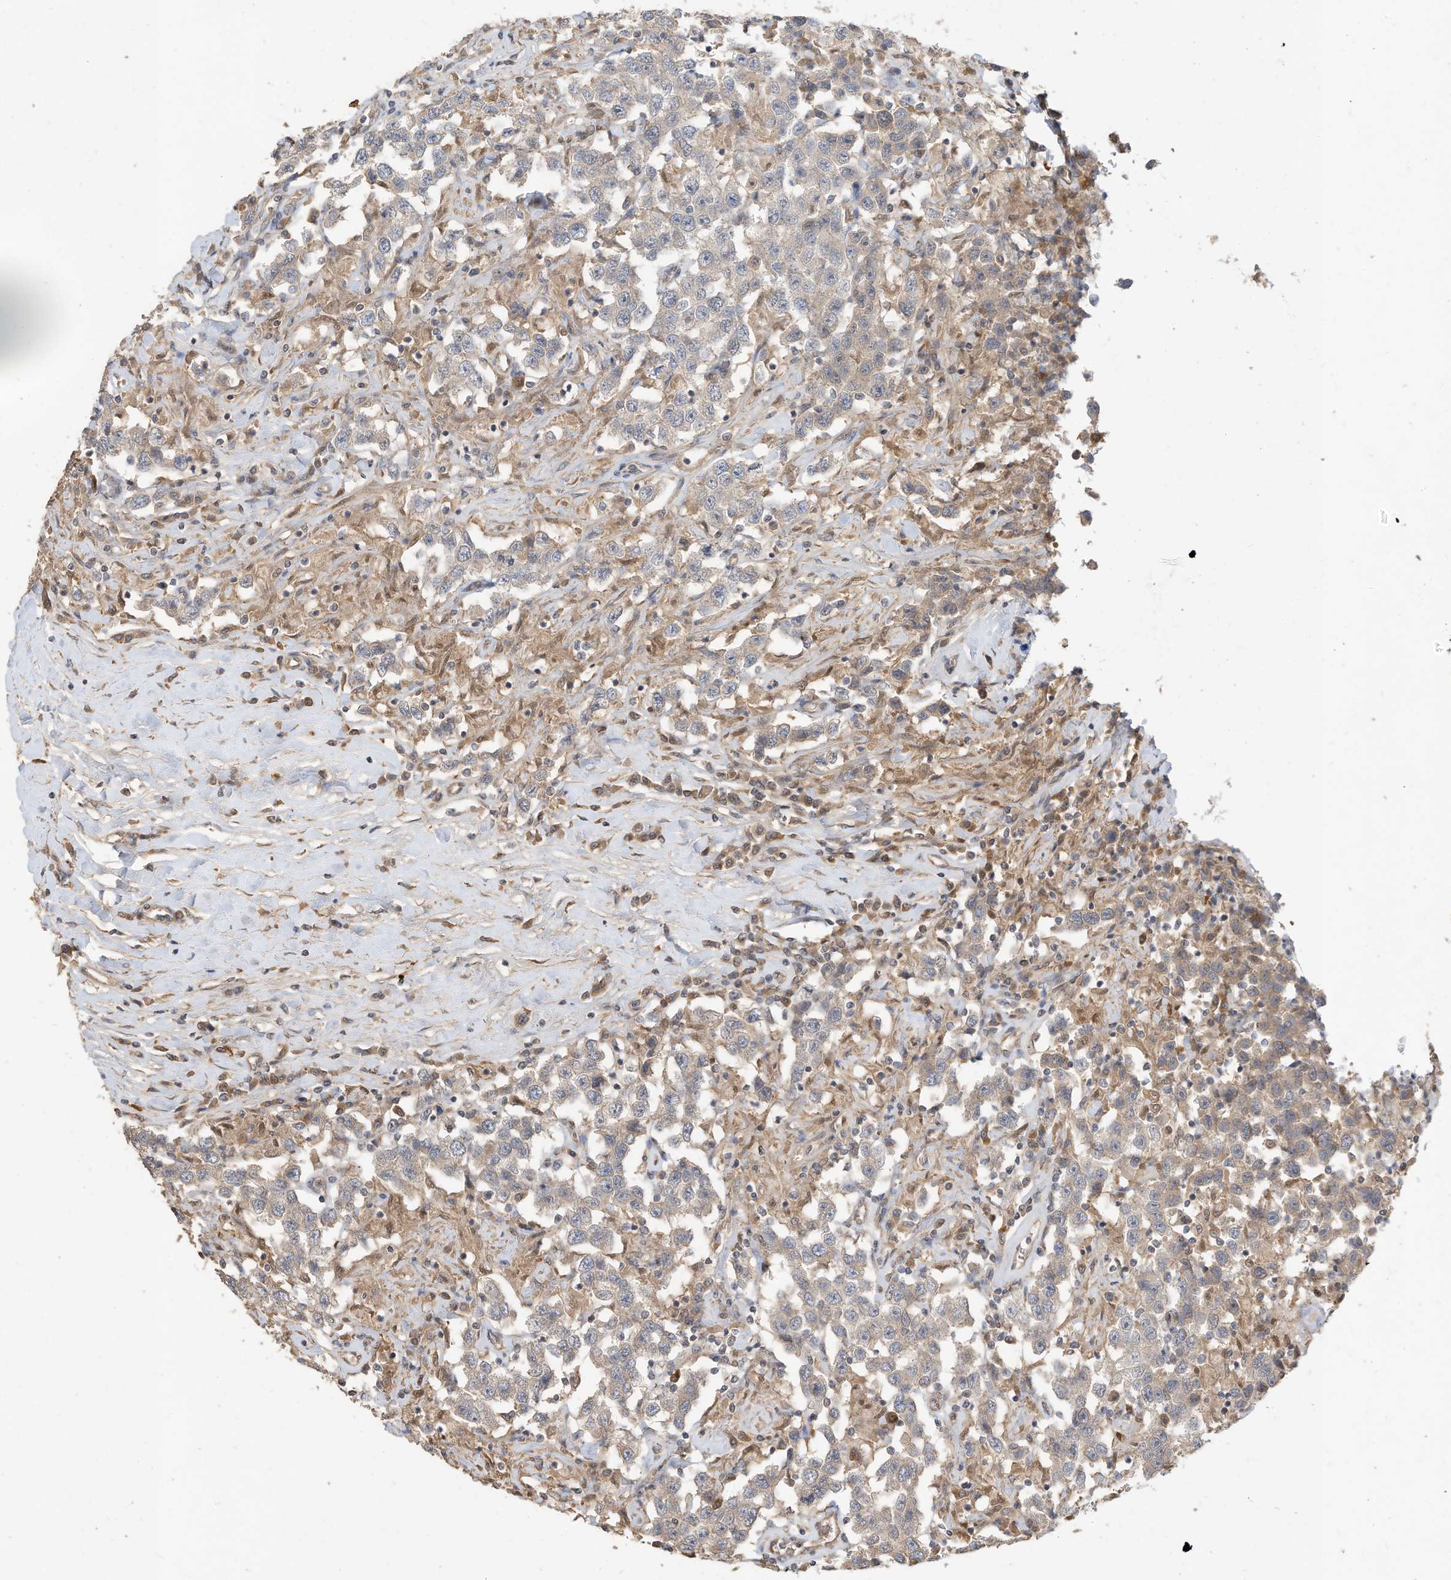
{"staining": {"intensity": "weak", "quantity": "25%-75%", "location": "cytoplasmic/membranous"}, "tissue": "testis cancer", "cell_type": "Tumor cells", "image_type": "cancer", "snomed": [{"axis": "morphology", "description": "Seminoma, NOS"}, {"axis": "topography", "description": "Testis"}], "caption": "Weak cytoplasmic/membranous protein positivity is present in about 25%-75% of tumor cells in testis cancer.", "gene": "OFD1", "patient": {"sex": "male", "age": 41}}